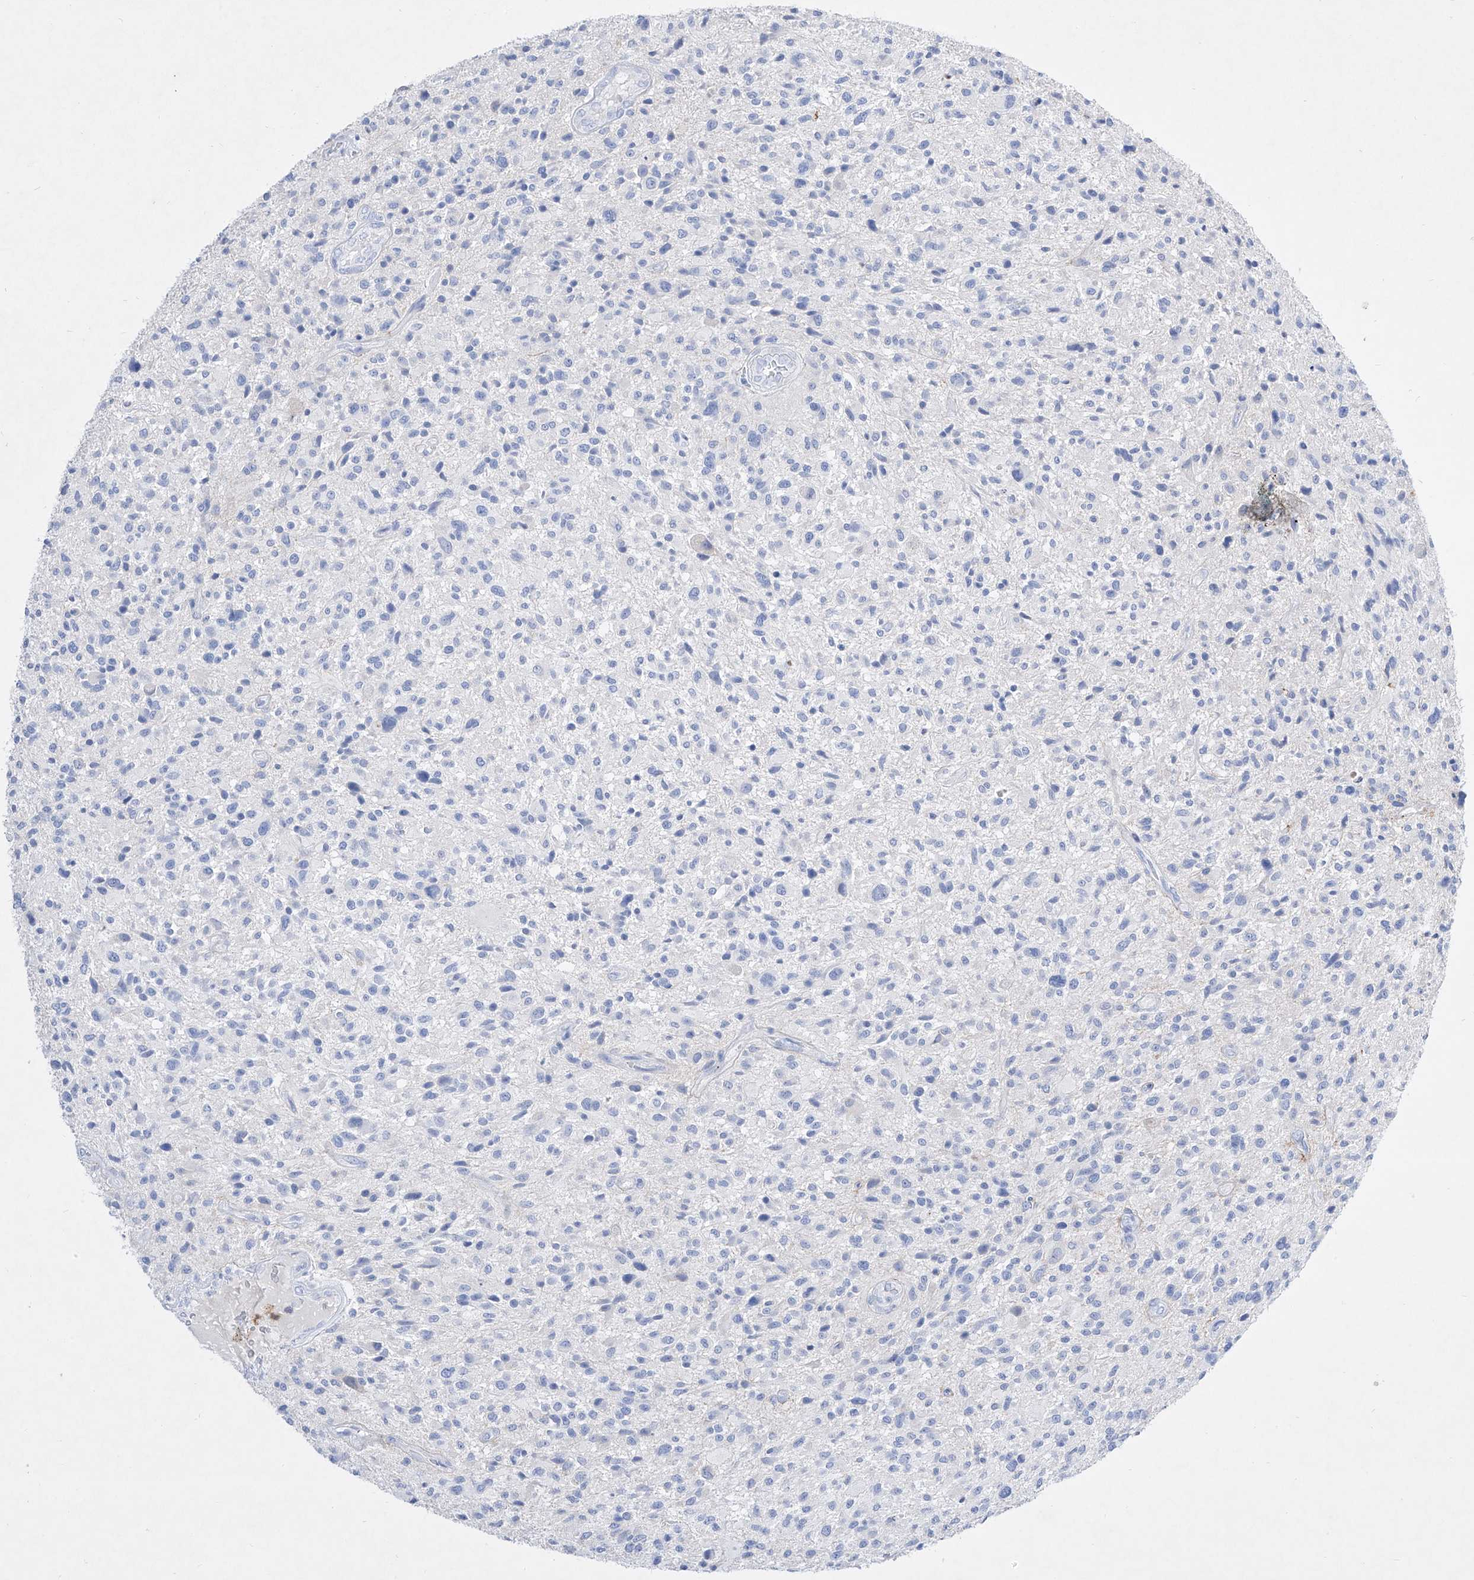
{"staining": {"intensity": "negative", "quantity": "none", "location": "none"}, "tissue": "glioma", "cell_type": "Tumor cells", "image_type": "cancer", "snomed": [{"axis": "morphology", "description": "Glioma, malignant, High grade"}, {"axis": "topography", "description": "Brain"}], "caption": "Immunohistochemistry of malignant high-grade glioma shows no positivity in tumor cells. The staining was performed using DAB (3,3'-diaminobenzidine) to visualize the protein expression in brown, while the nuclei were stained in blue with hematoxylin (Magnification: 20x).", "gene": "TM7SF2", "patient": {"sex": "male", "age": 47}}